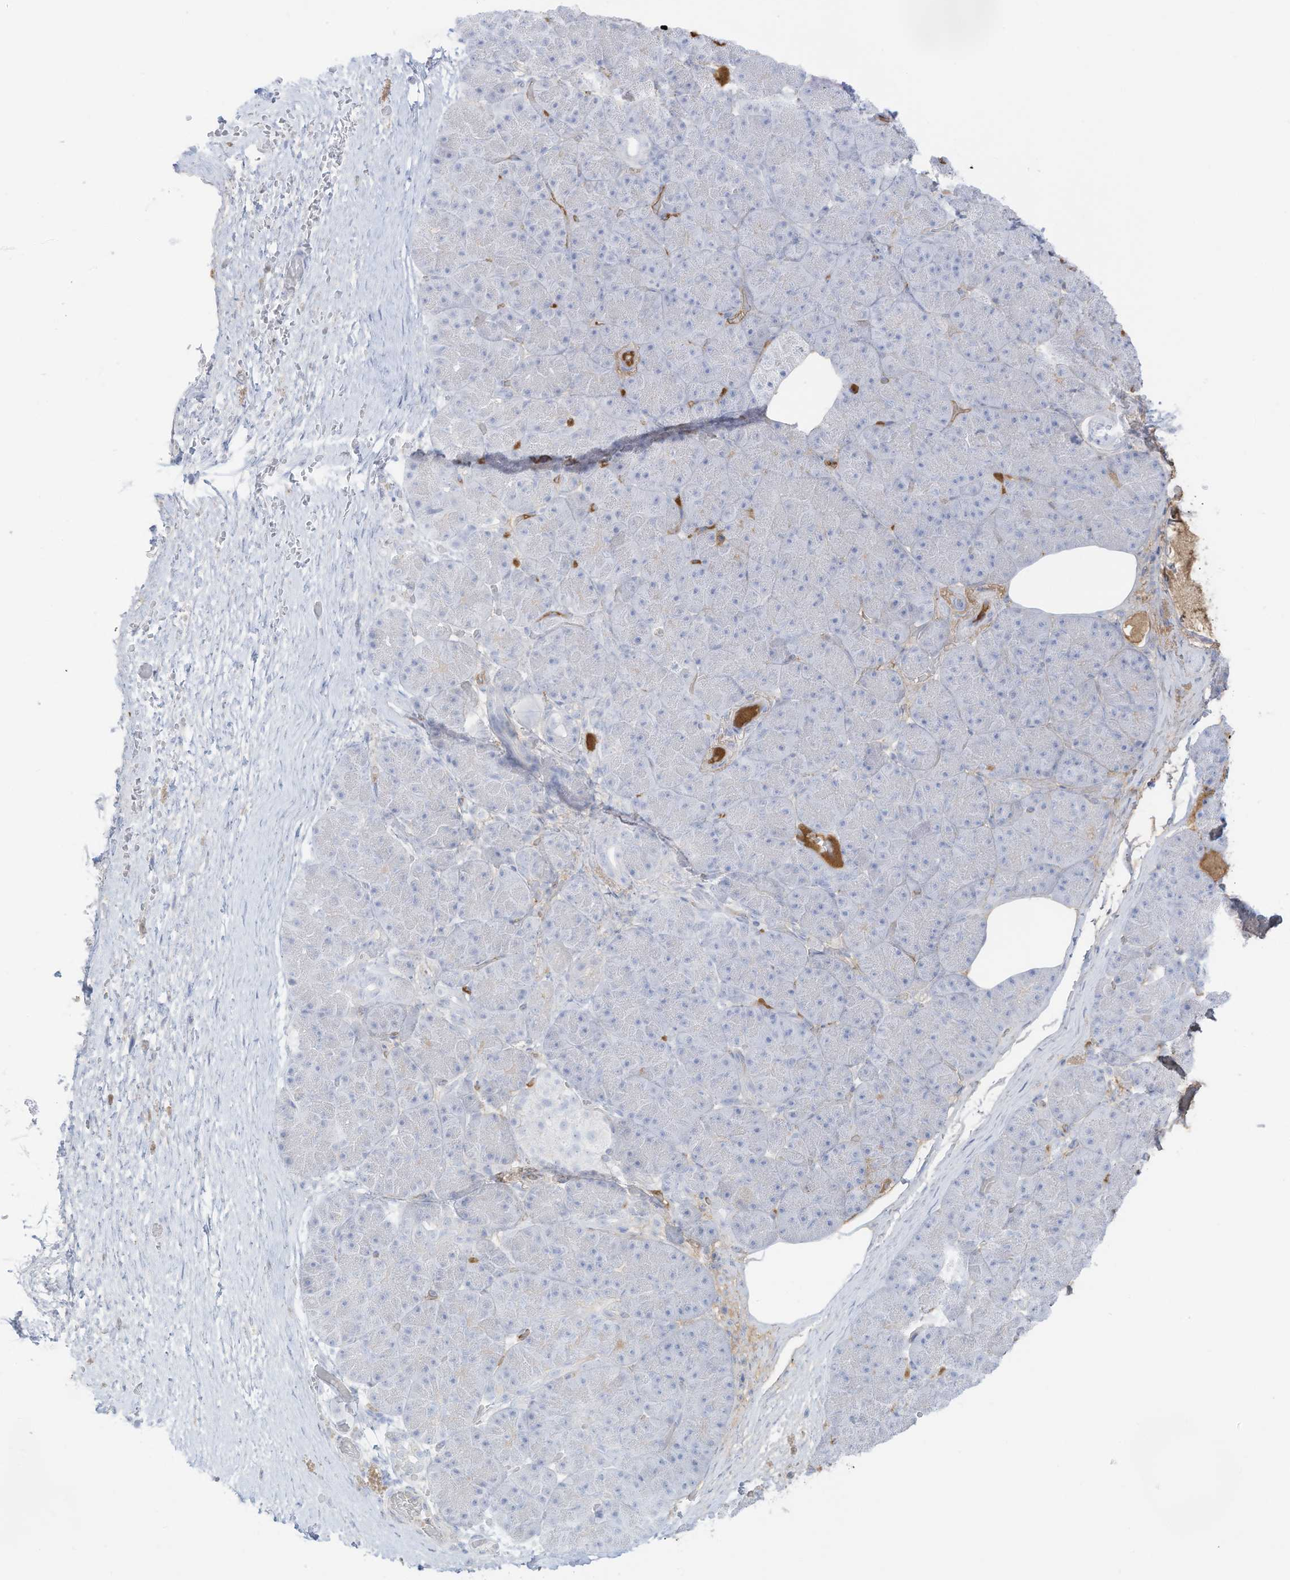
{"staining": {"intensity": "negative", "quantity": "none", "location": "none"}, "tissue": "pancreatic cancer", "cell_type": "Tumor cells", "image_type": "cancer", "snomed": [{"axis": "morphology", "description": "Normal tissue, NOS"}, {"axis": "morphology", "description": "Adenocarcinoma, NOS"}, {"axis": "topography", "description": "Pancreas"}], "caption": "Immunohistochemical staining of pancreatic cancer shows no significant positivity in tumor cells.", "gene": "HSD17B13", "patient": {"sex": "female", "age": 68}}